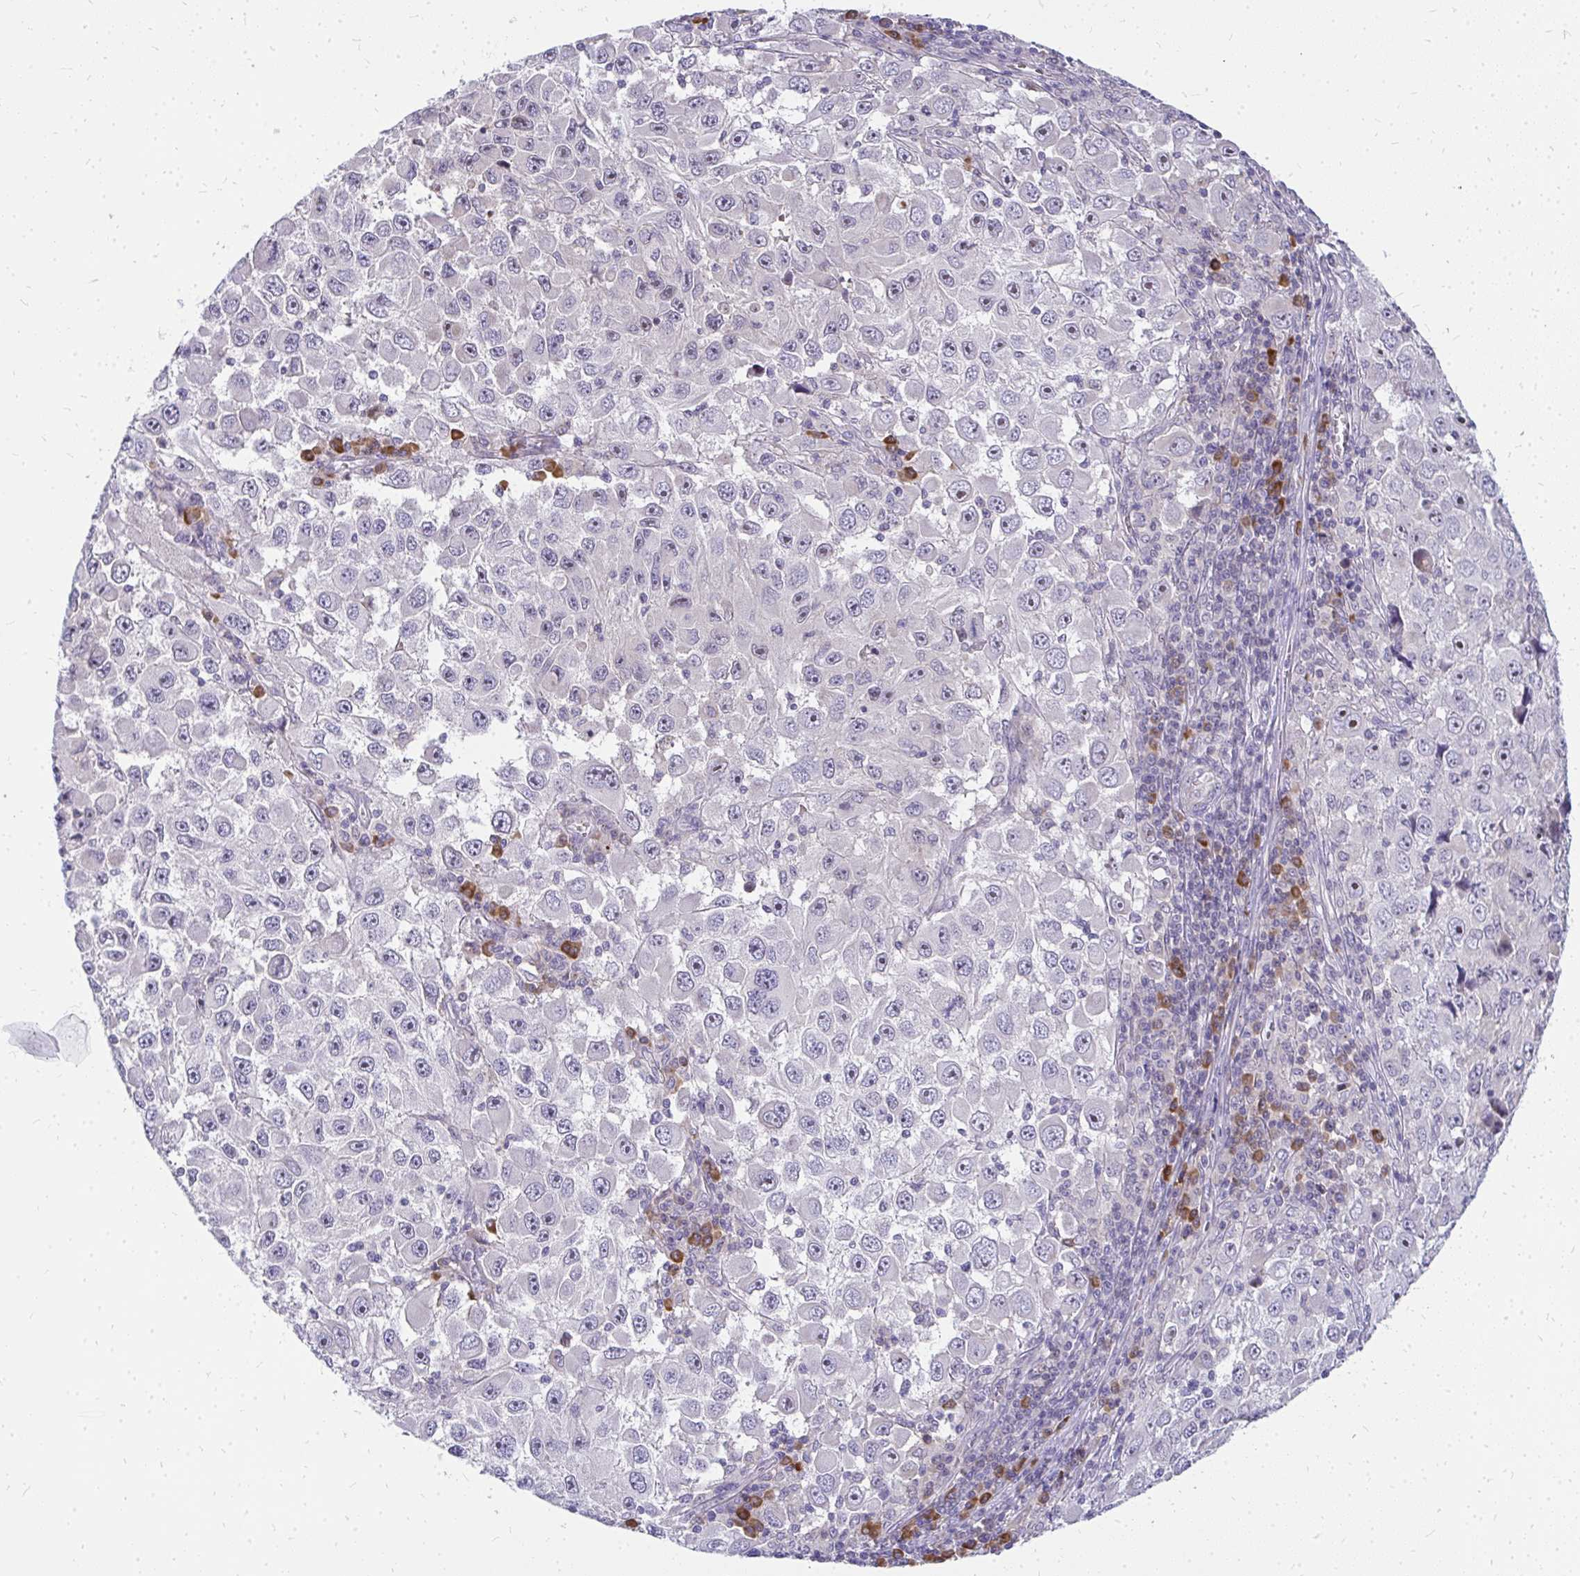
{"staining": {"intensity": "negative", "quantity": "none", "location": "none"}, "tissue": "melanoma", "cell_type": "Tumor cells", "image_type": "cancer", "snomed": [{"axis": "morphology", "description": "Malignant melanoma, Metastatic site"}, {"axis": "topography", "description": "Lymph node"}], "caption": "This is an immunohistochemistry photomicrograph of malignant melanoma (metastatic site). There is no staining in tumor cells.", "gene": "FAM9A", "patient": {"sex": "female", "age": 67}}